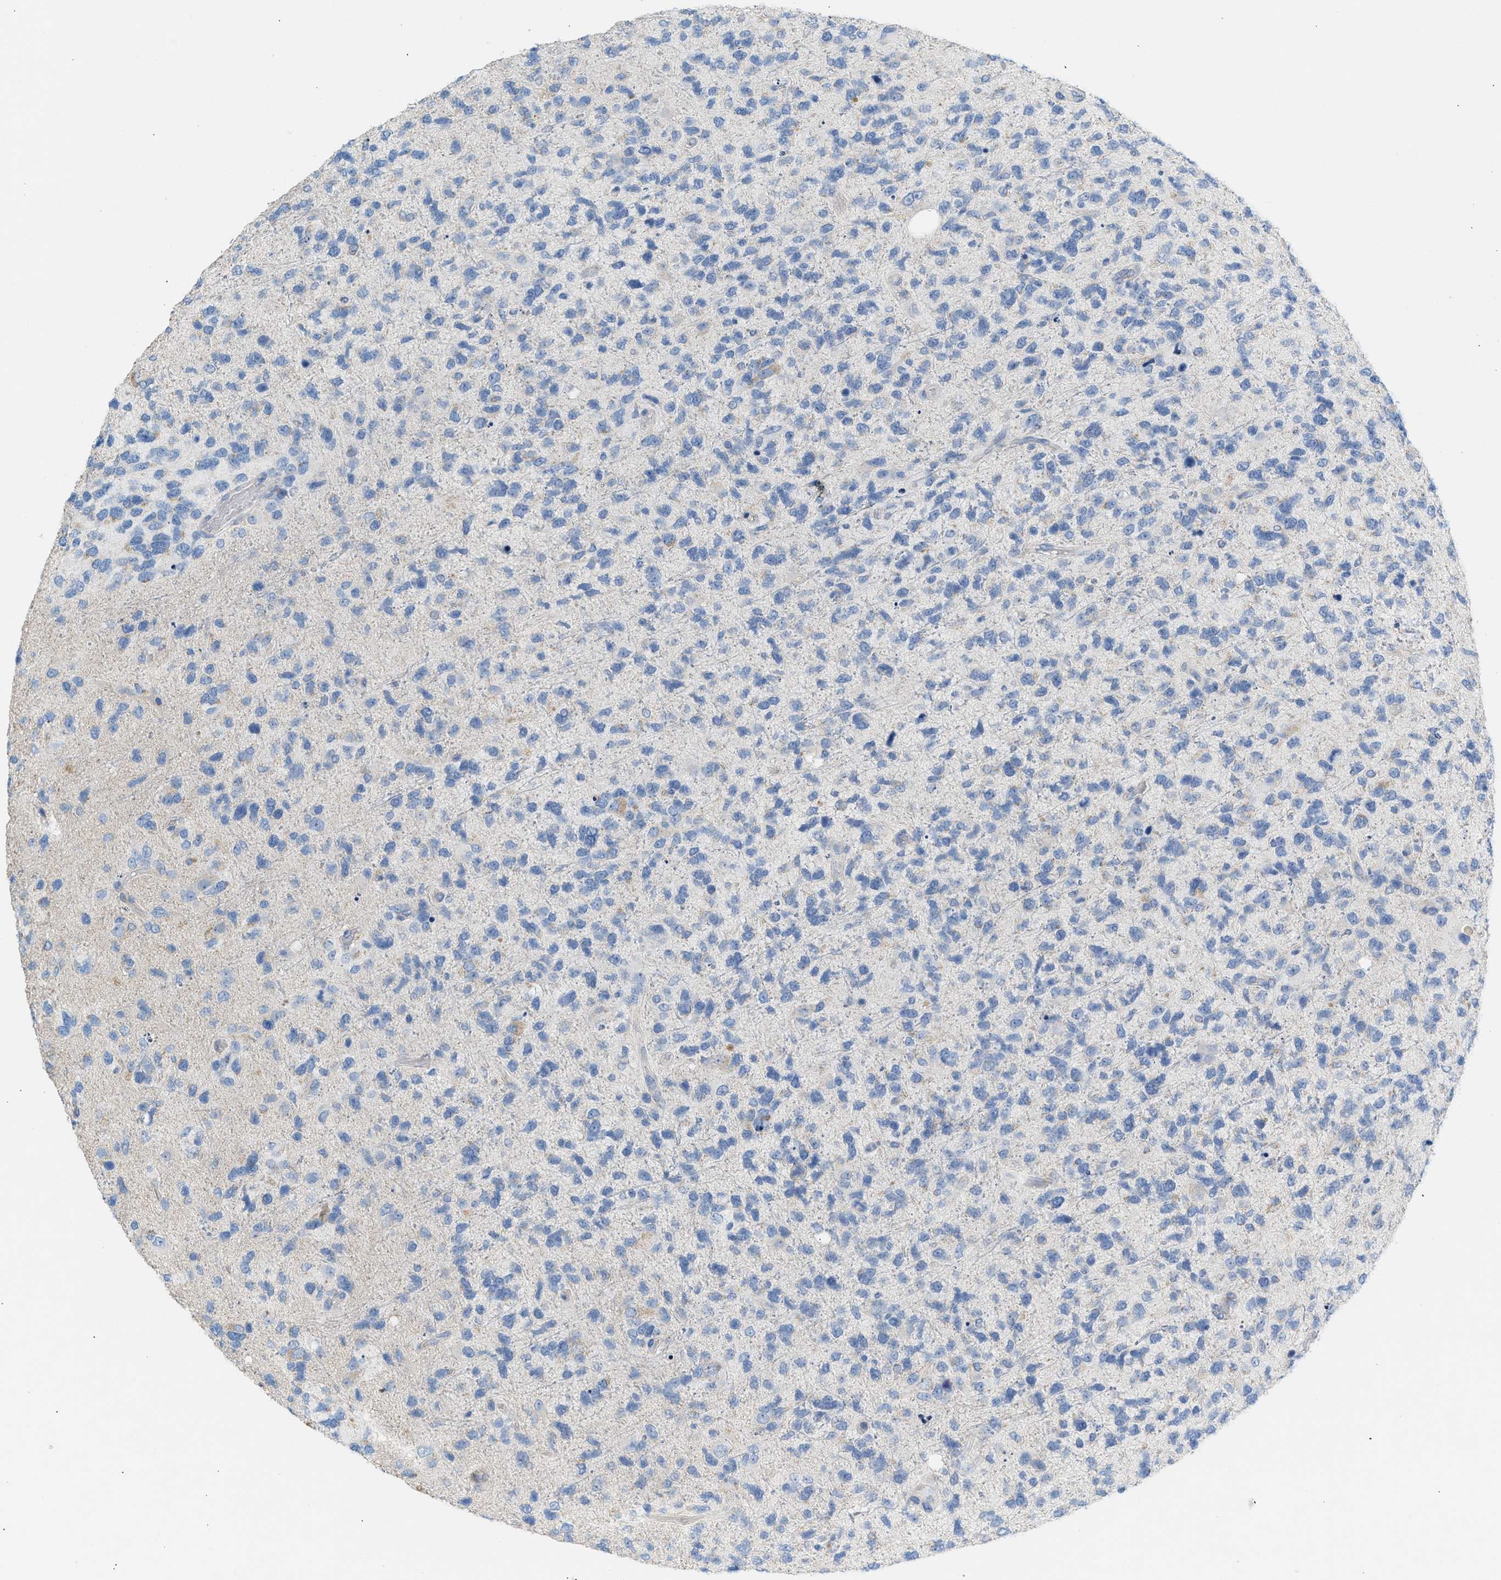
{"staining": {"intensity": "weak", "quantity": "<25%", "location": "cytoplasmic/membranous"}, "tissue": "glioma", "cell_type": "Tumor cells", "image_type": "cancer", "snomed": [{"axis": "morphology", "description": "Glioma, malignant, High grade"}, {"axis": "topography", "description": "Brain"}], "caption": "This is a photomicrograph of immunohistochemistry (IHC) staining of malignant glioma (high-grade), which shows no staining in tumor cells.", "gene": "NDUFS8", "patient": {"sex": "female", "age": 58}}